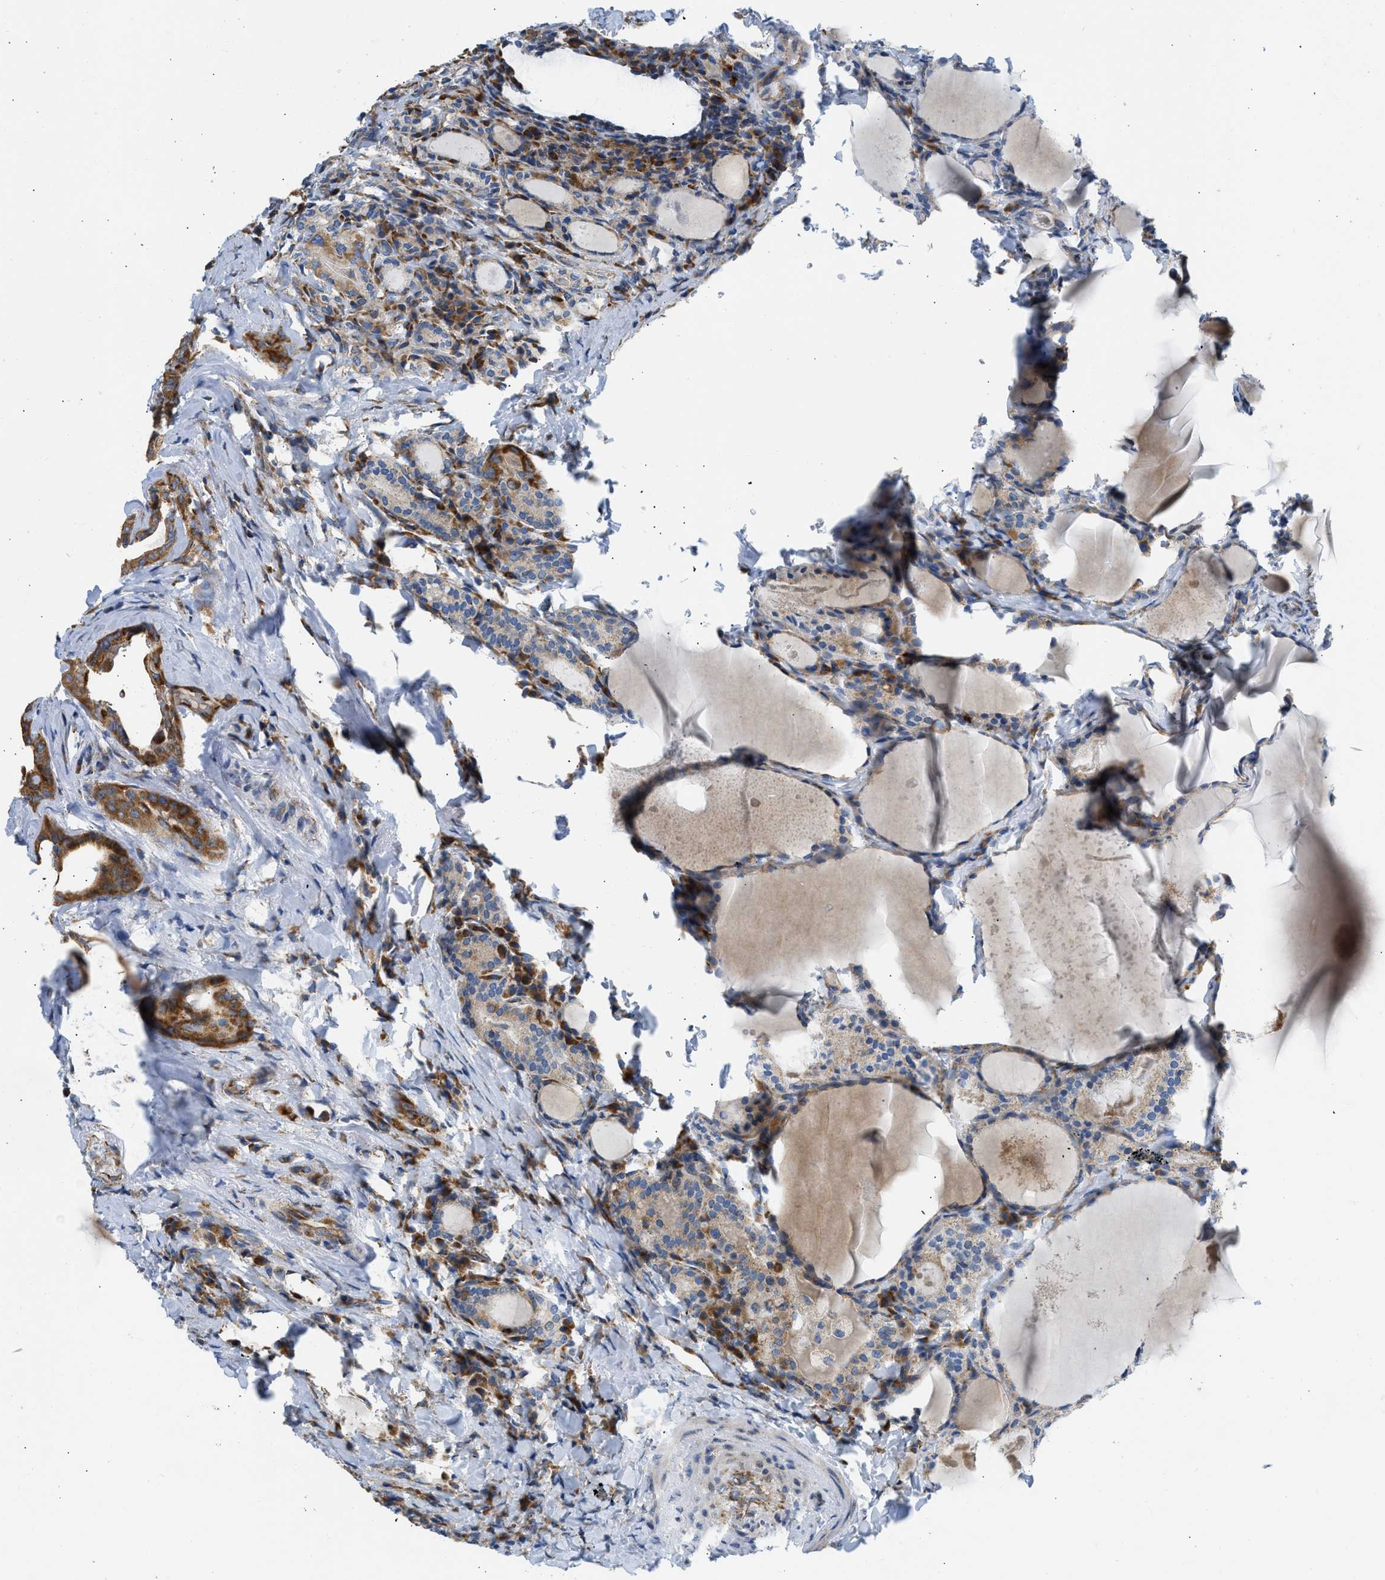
{"staining": {"intensity": "moderate", "quantity": ">75%", "location": "cytoplasmic/membranous"}, "tissue": "thyroid cancer", "cell_type": "Tumor cells", "image_type": "cancer", "snomed": [{"axis": "morphology", "description": "Papillary adenocarcinoma, NOS"}, {"axis": "topography", "description": "Thyroid gland"}], "caption": "Protein expression analysis of papillary adenocarcinoma (thyroid) reveals moderate cytoplasmic/membranous staining in approximately >75% of tumor cells.", "gene": "CAMKK2", "patient": {"sex": "female", "age": 42}}